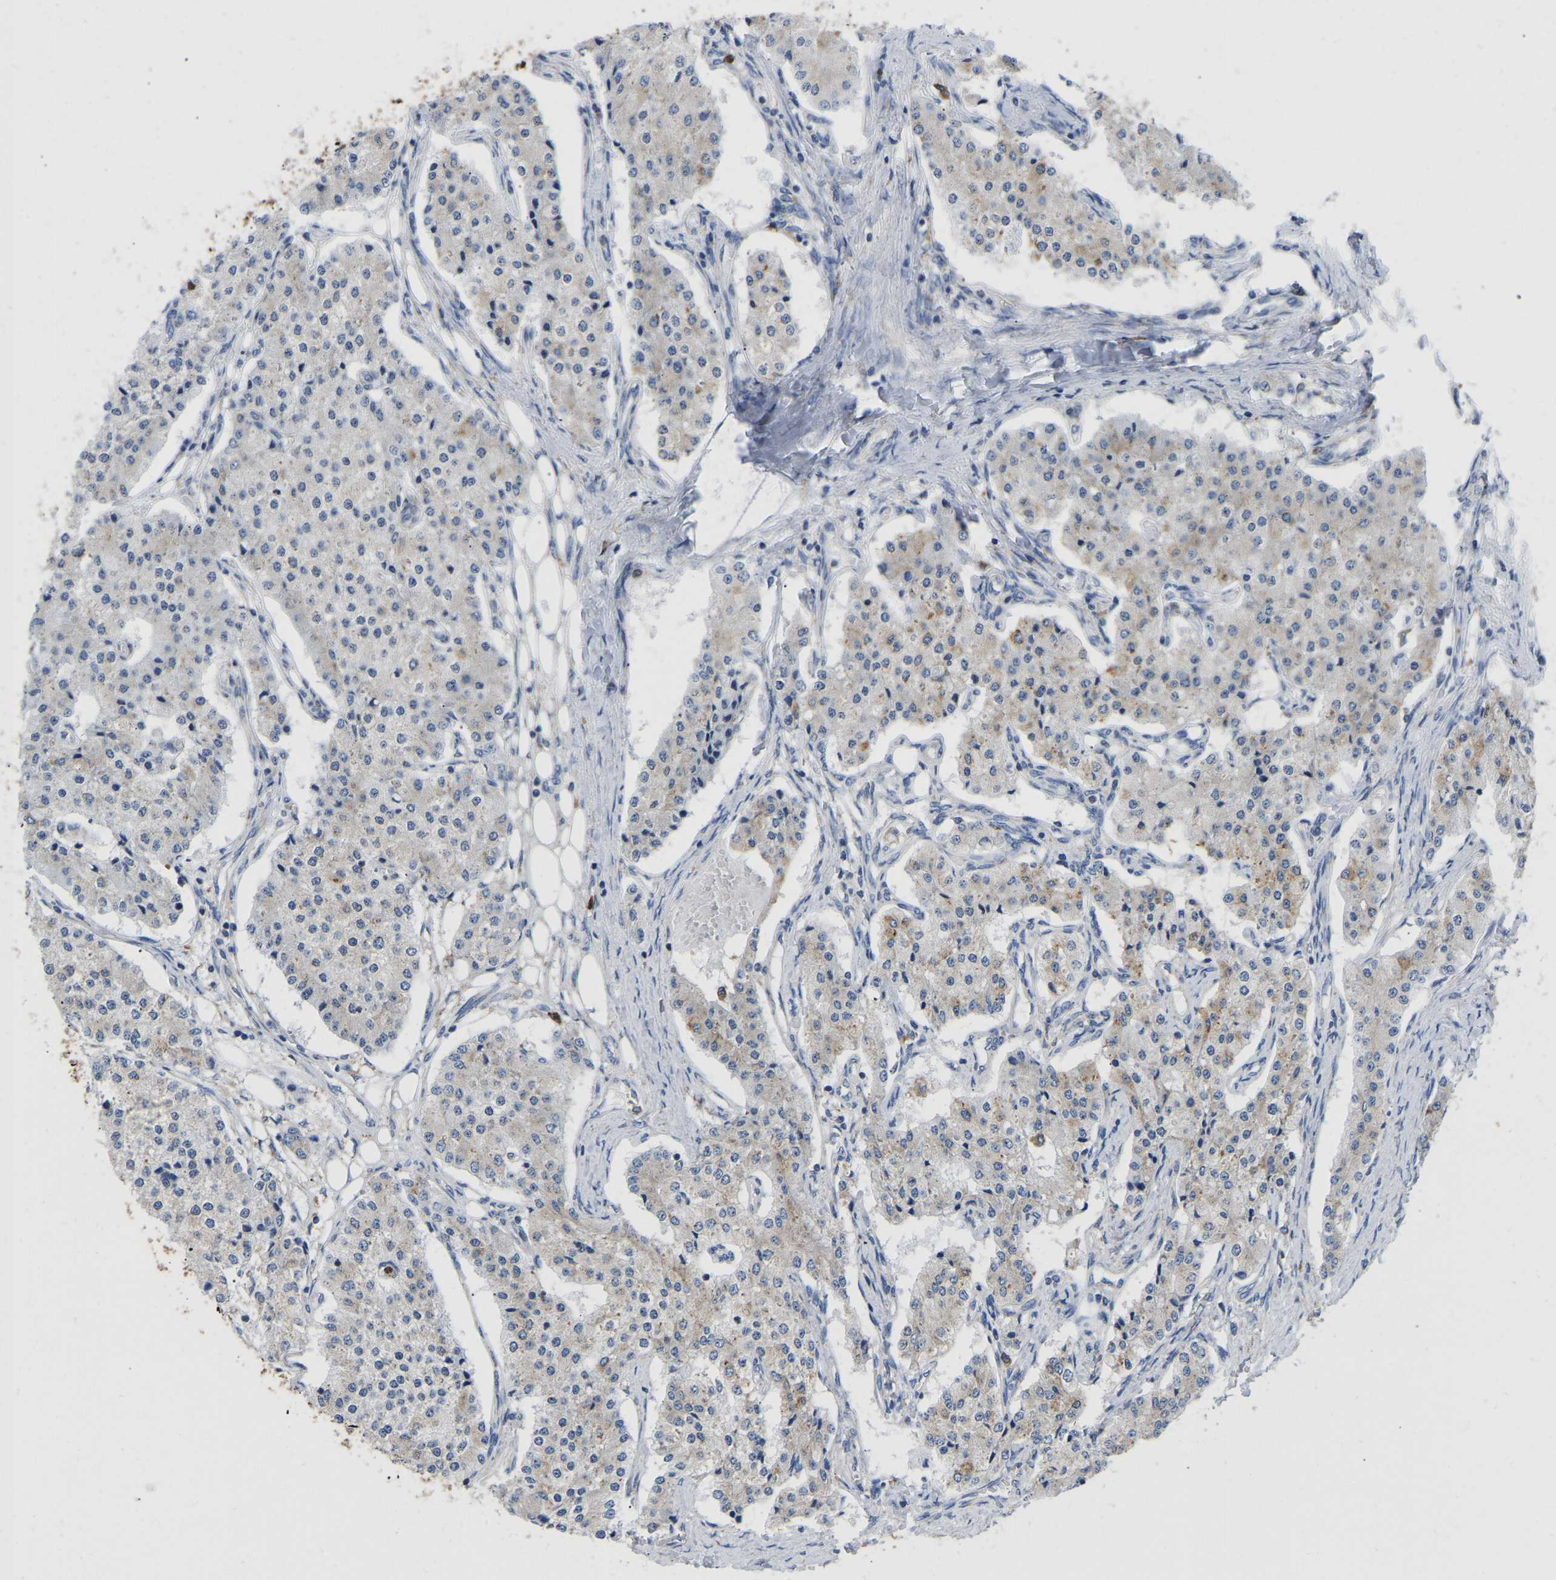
{"staining": {"intensity": "weak", "quantity": "<25%", "location": "cytoplasmic/membranous"}, "tissue": "carcinoid", "cell_type": "Tumor cells", "image_type": "cancer", "snomed": [{"axis": "morphology", "description": "Carcinoid, malignant, NOS"}, {"axis": "topography", "description": "Colon"}], "caption": "A high-resolution photomicrograph shows immunohistochemistry staining of carcinoid, which reveals no significant expression in tumor cells.", "gene": "P4HB", "patient": {"sex": "female", "age": 52}}